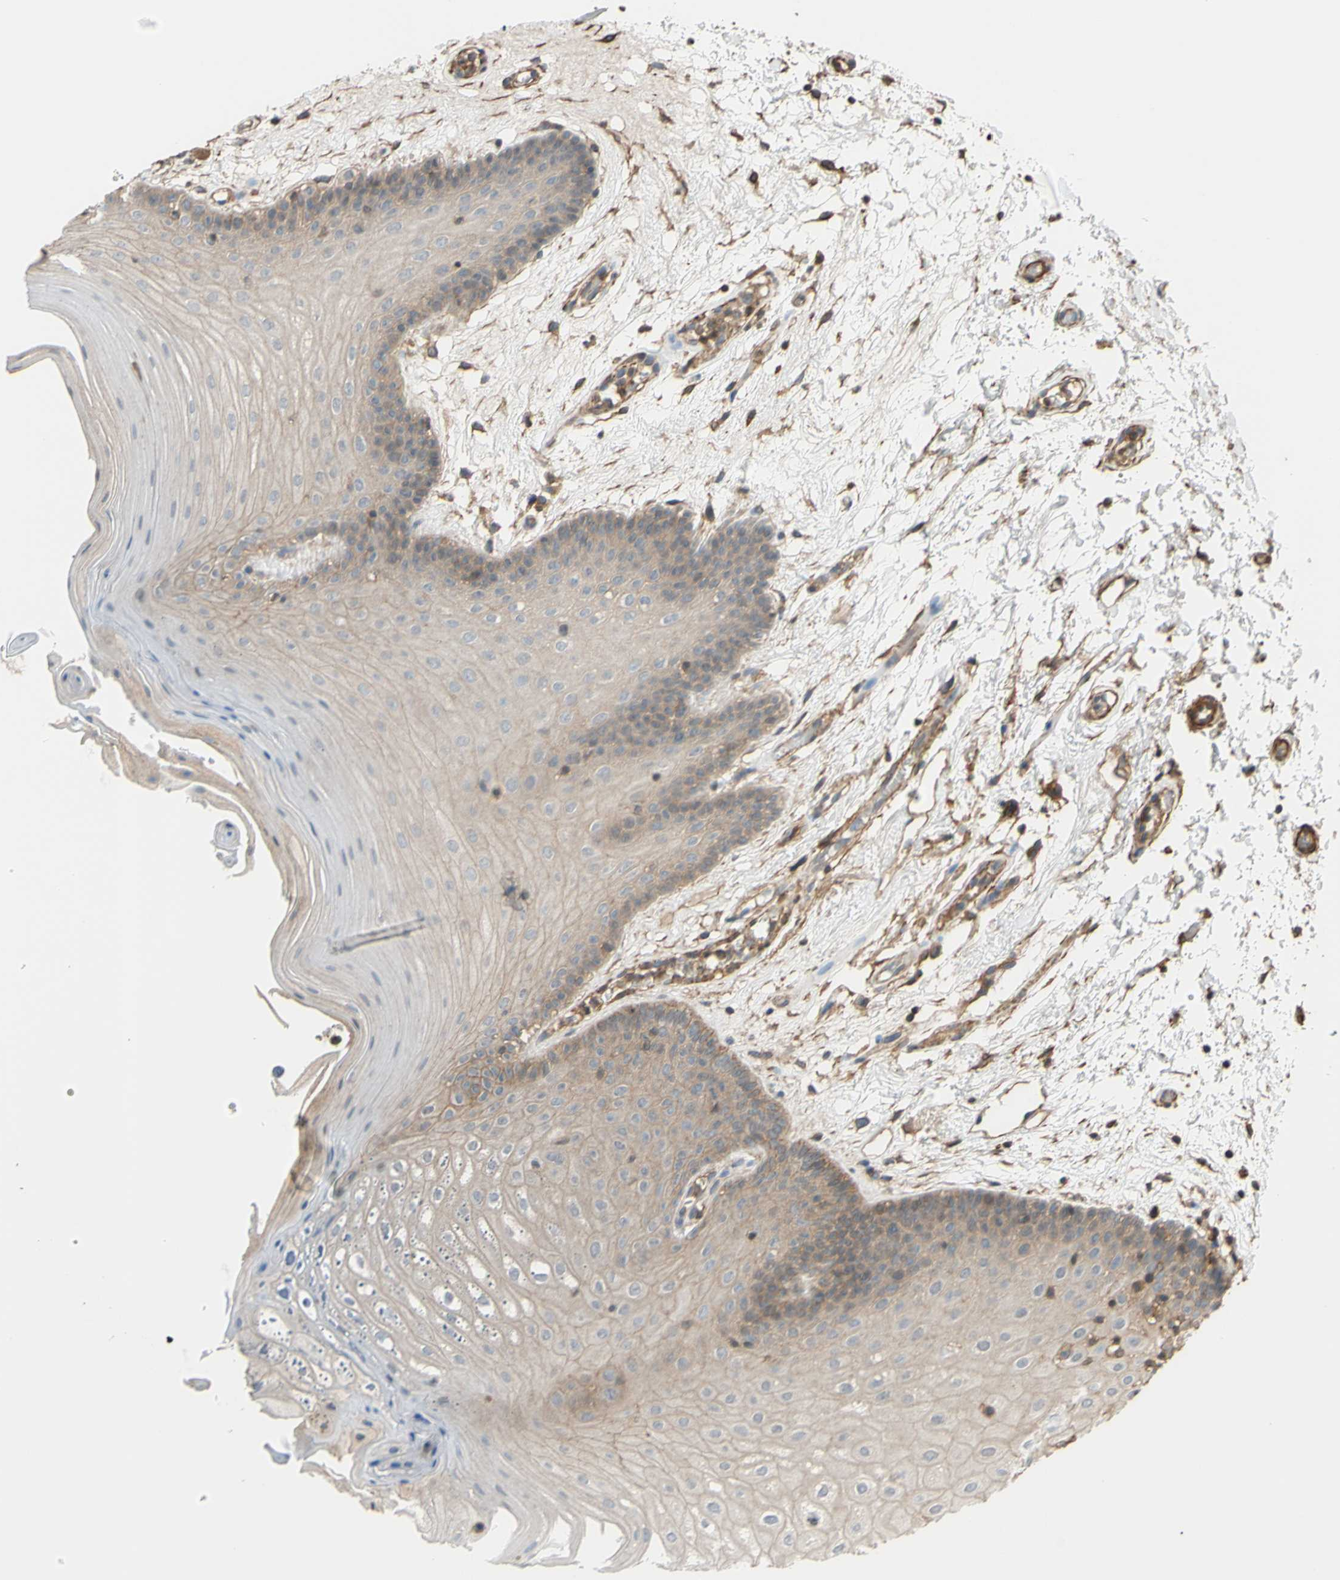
{"staining": {"intensity": "weak", "quantity": "25%-75%", "location": "cytoplasmic/membranous"}, "tissue": "oral mucosa", "cell_type": "Squamous epithelial cells", "image_type": "normal", "snomed": [{"axis": "morphology", "description": "Normal tissue, NOS"}, {"axis": "morphology", "description": "Squamous cell carcinoma, NOS"}, {"axis": "topography", "description": "Skeletal muscle"}, {"axis": "topography", "description": "Oral tissue"}, {"axis": "topography", "description": "Head-Neck"}], "caption": "IHC photomicrograph of unremarkable oral mucosa stained for a protein (brown), which displays low levels of weak cytoplasmic/membranous expression in about 25%-75% of squamous epithelial cells.", "gene": "ADD3", "patient": {"sex": "male", "age": 71}}